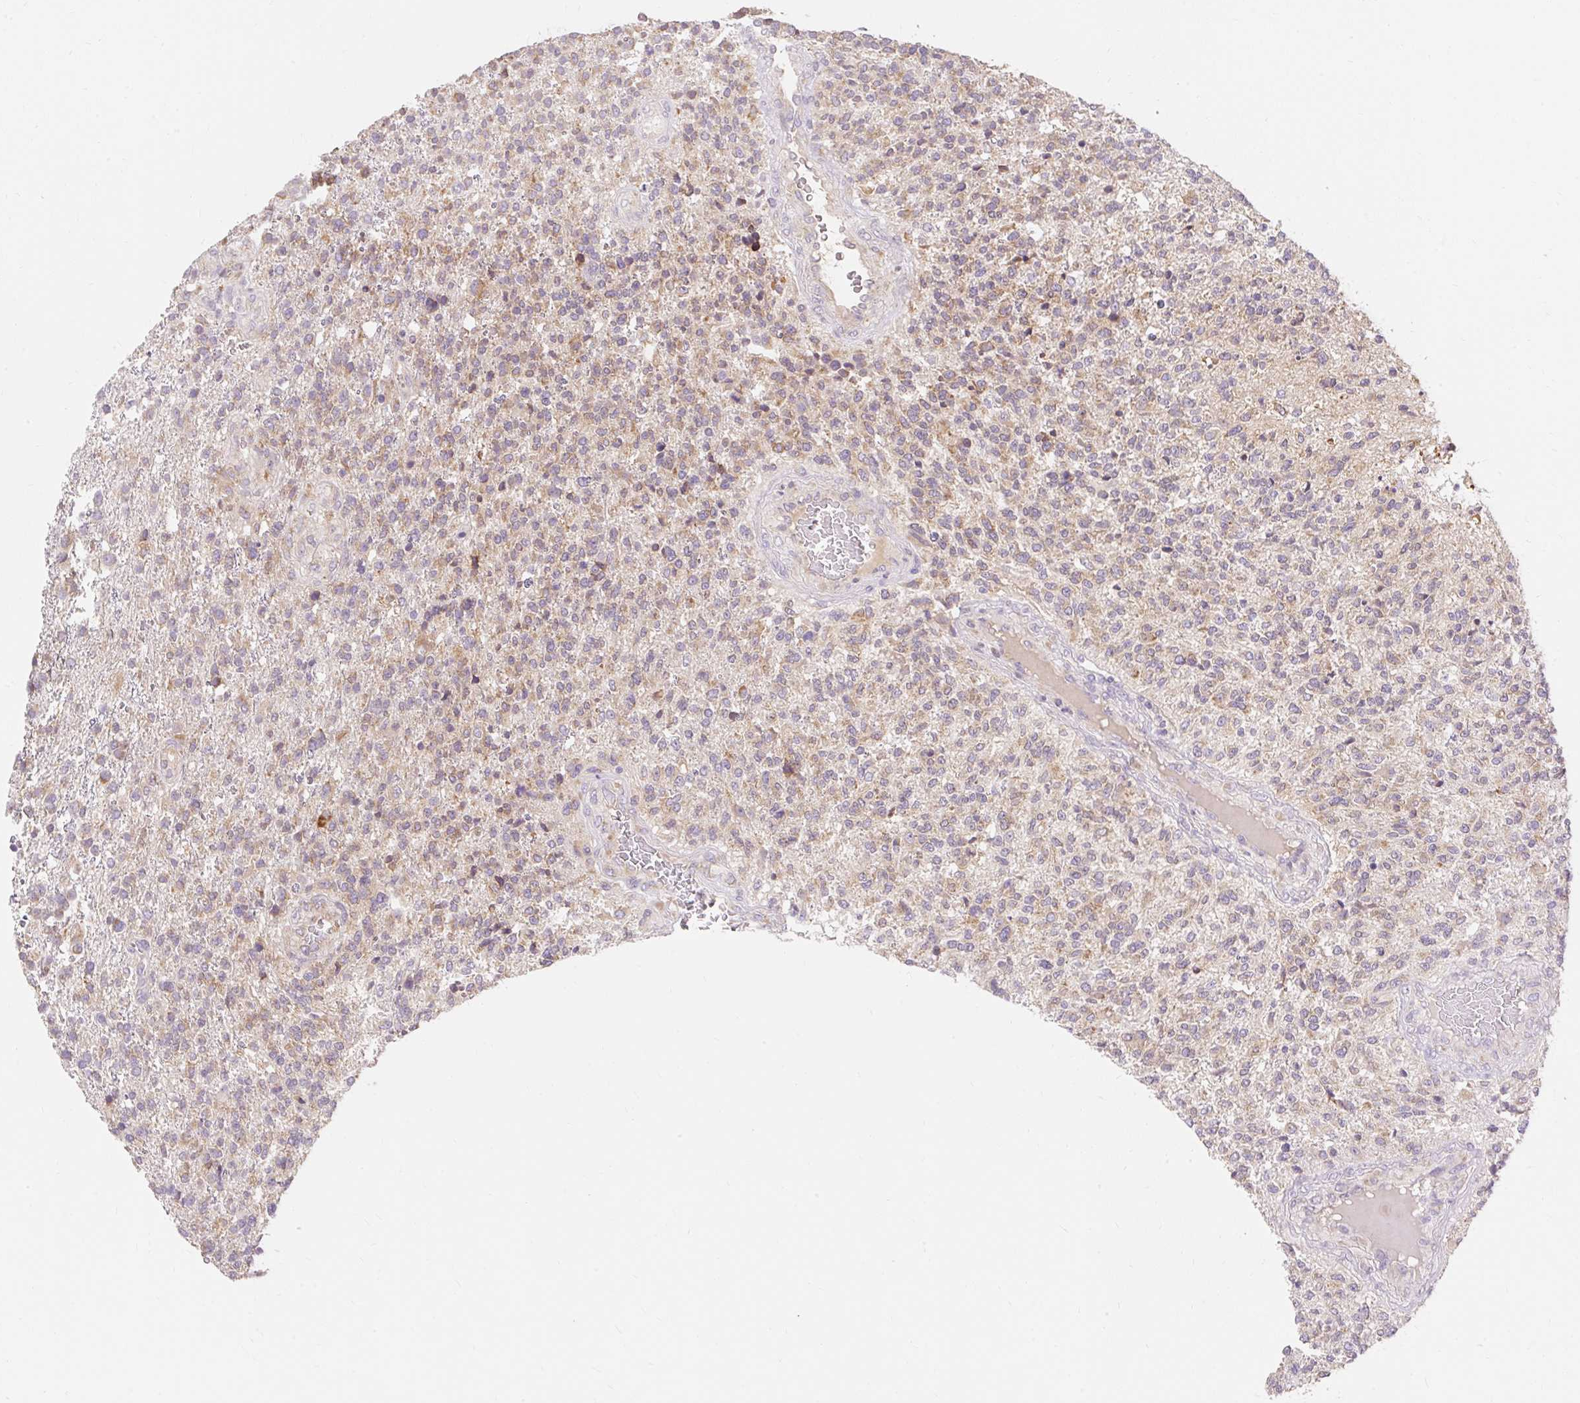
{"staining": {"intensity": "weak", "quantity": ">75%", "location": "cytoplasmic/membranous"}, "tissue": "glioma", "cell_type": "Tumor cells", "image_type": "cancer", "snomed": [{"axis": "morphology", "description": "Glioma, malignant, High grade"}, {"axis": "topography", "description": "Brain"}], "caption": "DAB immunohistochemical staining of malignant glioma (high-grade) displays weak cytoplasmic/membranous protein staining in about >75% of tumor cells.", "gene": "SEC63", "patient": {"sex": "male", "age": 56}}